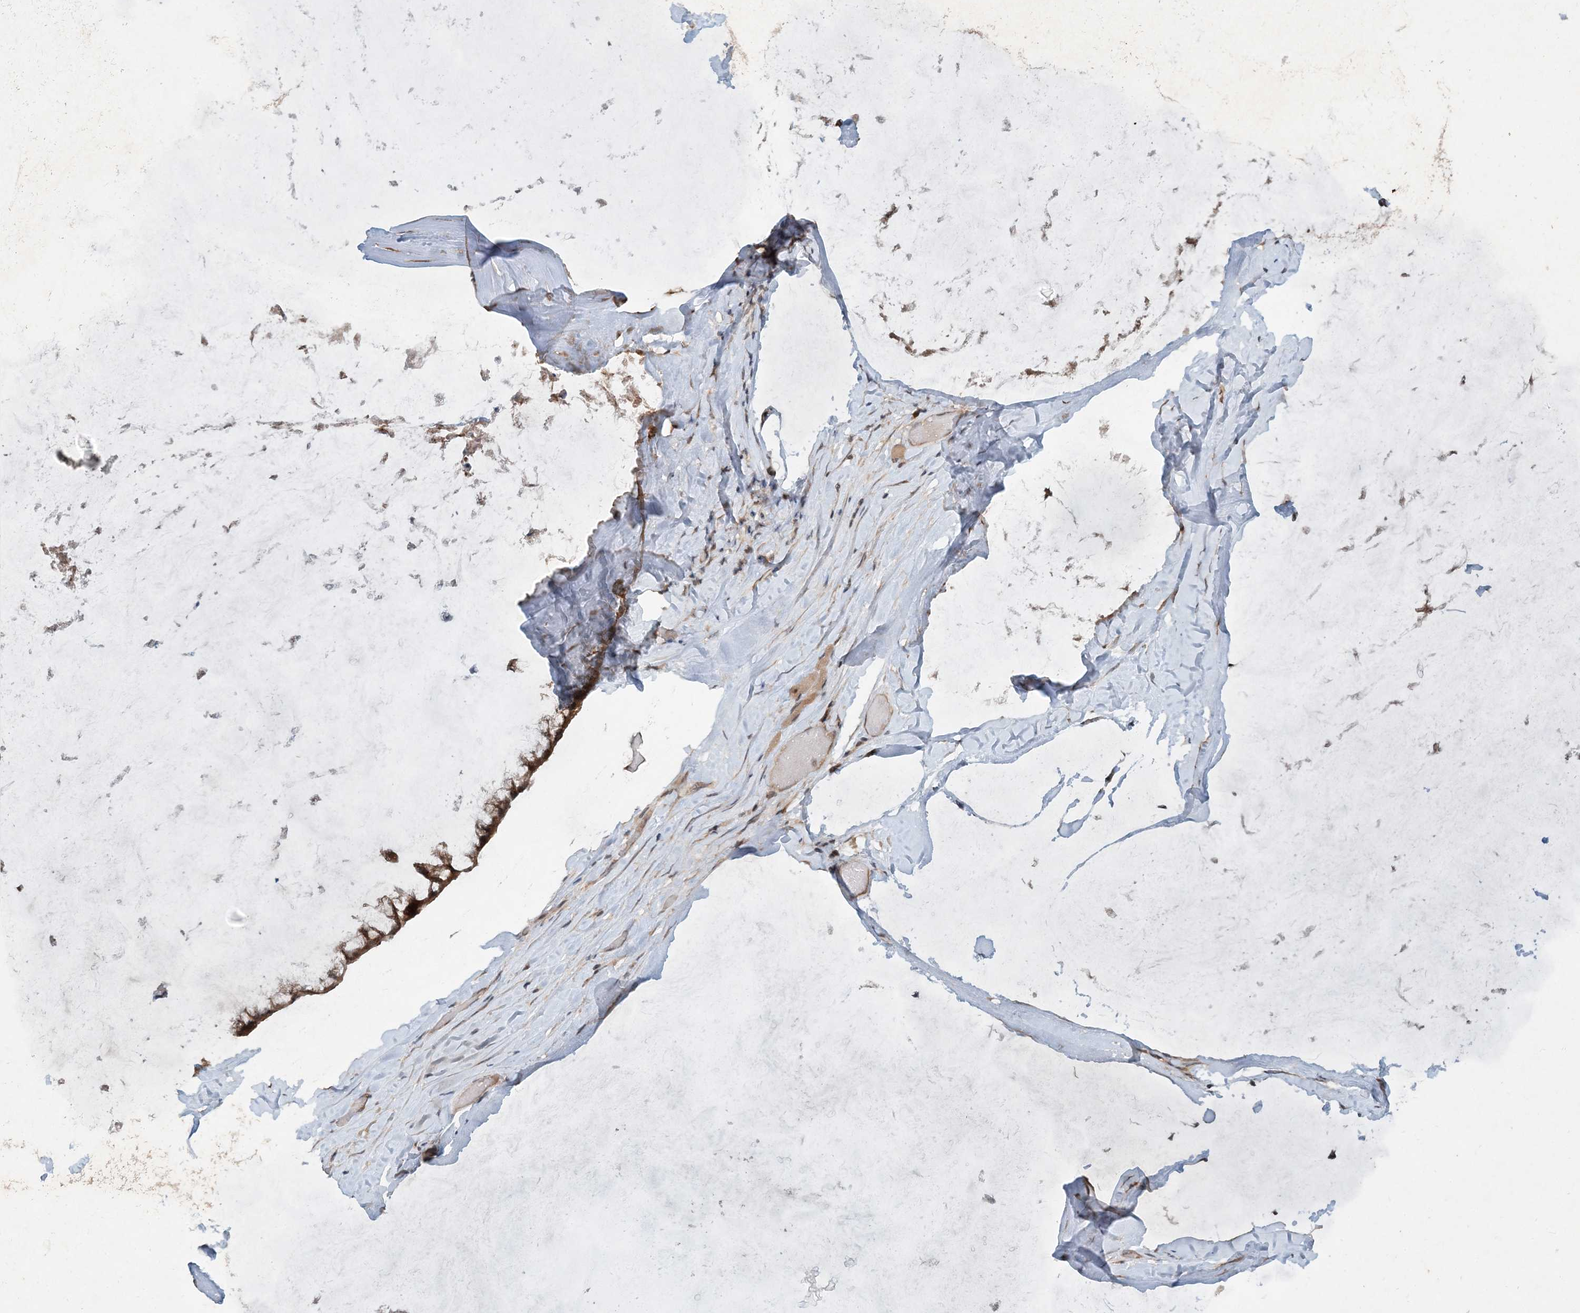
{"staining": {"intensity": "moderate", "quantity": ">75%", "location": "cytoplasmic/membranous,nuclear"}, "tissue": "ovarian cancer", "cell_type": "Tumor cells", "image_type": "cancer", "snomed": [{"axis": "morphology", "description": "Cystadenocarcinoma, mucinous, NOS"}, {"axis": "topography", "description": "Ovary"}], "caption": "A brown stain shows moderate cytoplasmic/membranous and nuclear staining of a protein in human mucinous cystadenocarcinoma (ovarian) tumor cells.", "gene": "UBR3", "patient": {"sex": "female", "age": 39}}